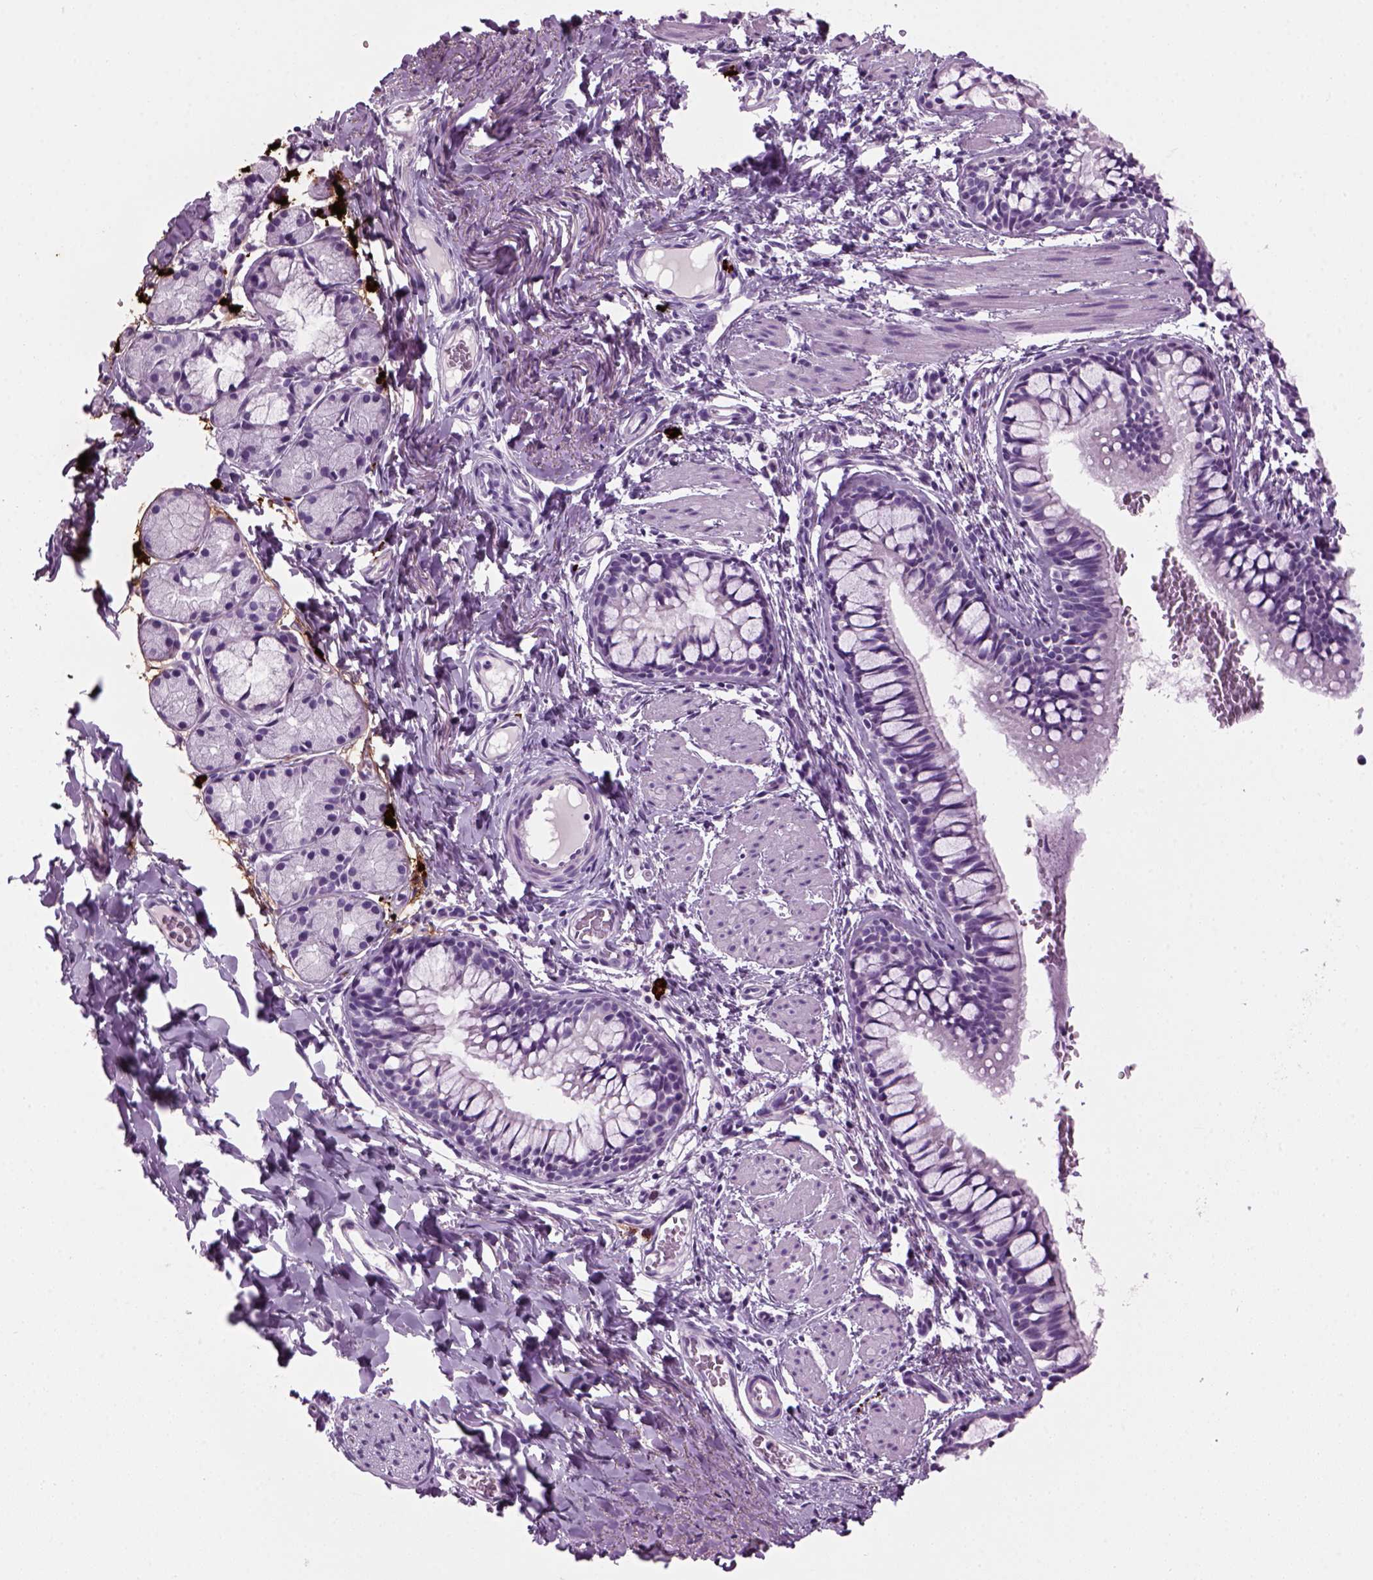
{"staining": {"intensity": "negative", "quantity": "none", "location": "none"}, "tissue": "bronchus", "cell_type": "Respiratory epithelial cells", "image_type": "normal", "snomed": [{"axis": "morphology", "description": "Normal tissue, NOS"}, {"axis": "topography", "description": "Bronchus"}], "caption": "This is a image of IHC staining of benign bronchus, which shows no staining in respiratory epithelial cells. Brightfield microscopy of immunohistochemistry stained with DAB (3,3'-diaminobenzidine) (brown) and hematoxylin (blue), captured at high magnification.", "gene": "MZB1", "patient": {"sex": "male", "age": 1}}